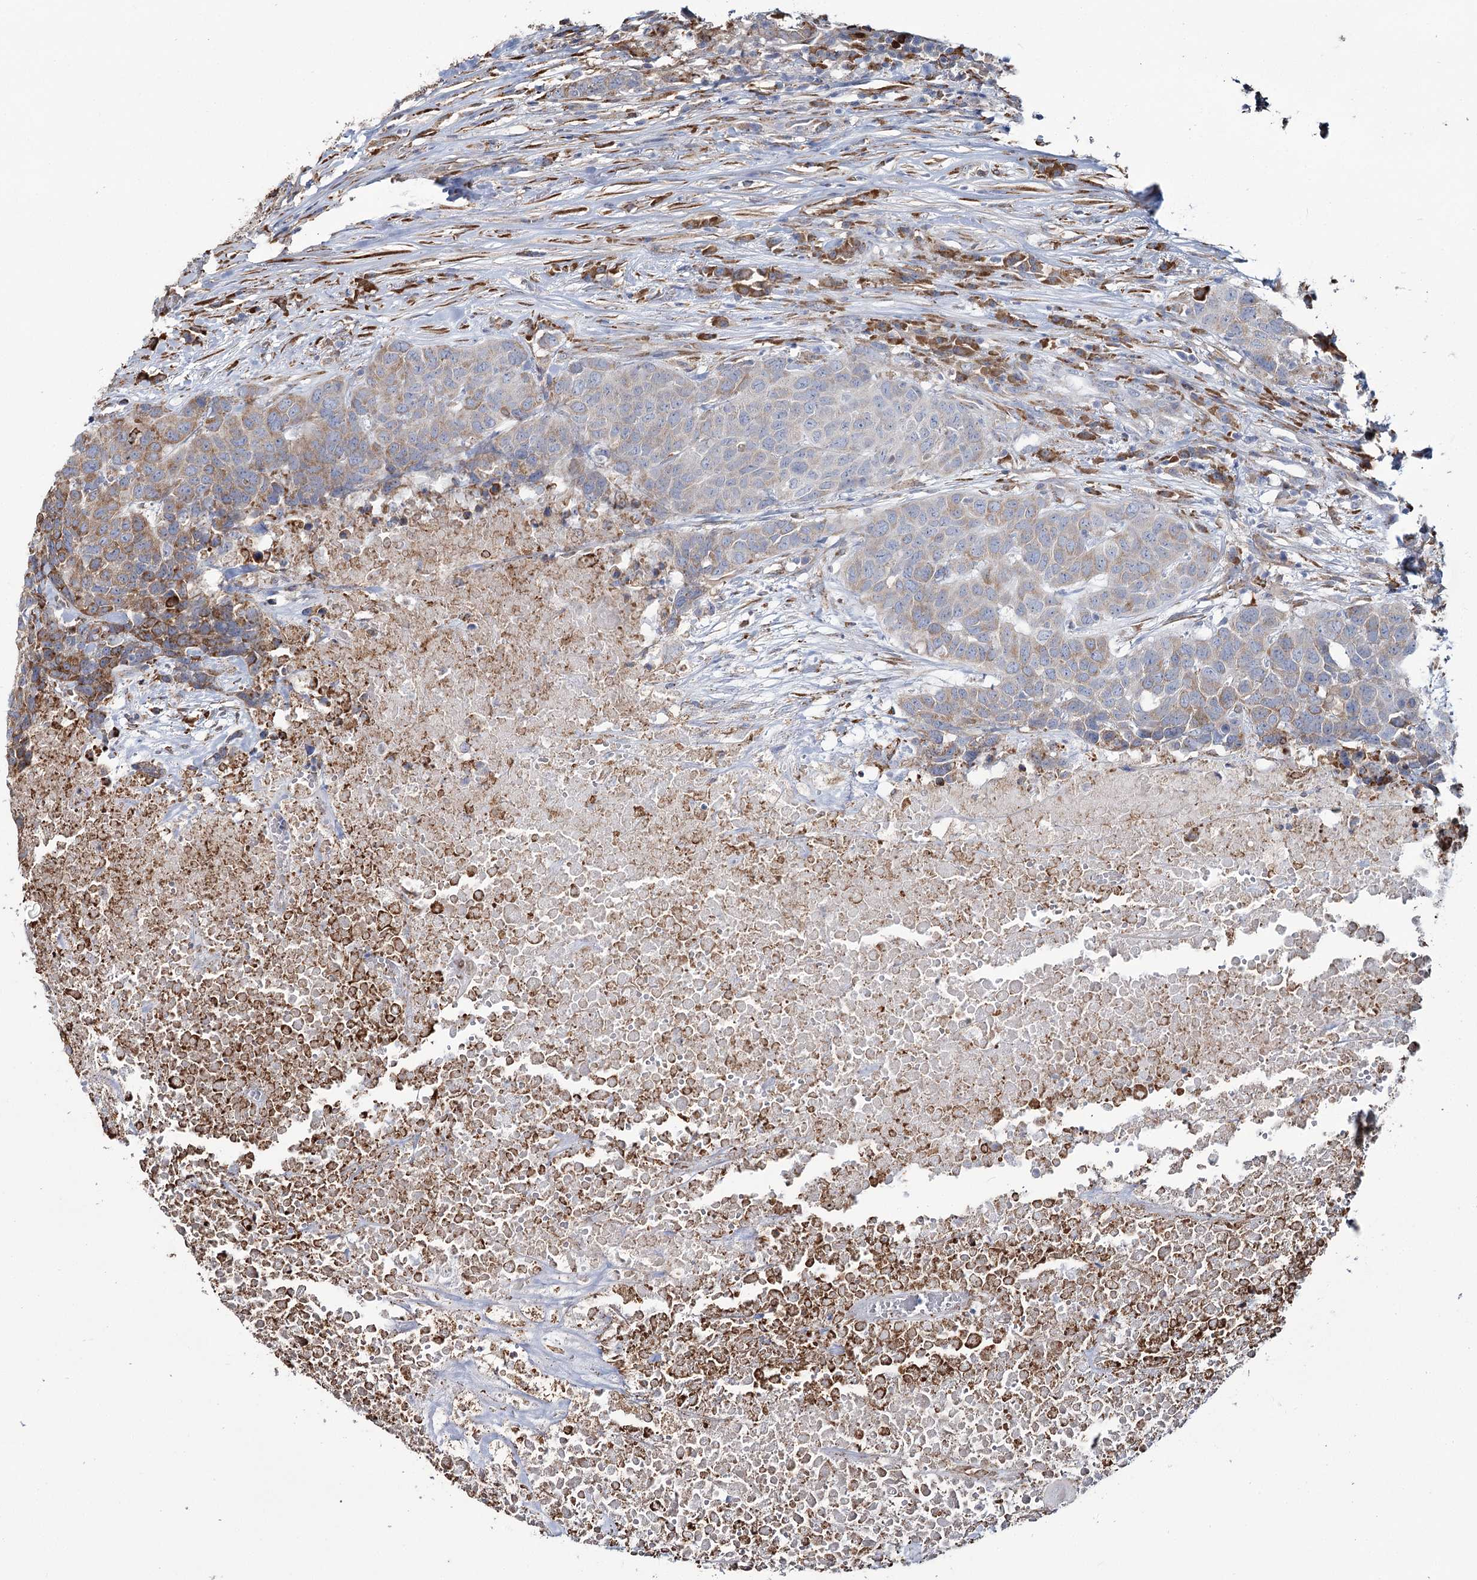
{"staining": {"intensity": "moderate", "quantity": "<25%", "location": "cytoplasmic/membranous"}, "tissue": "head and neck cancer", "cell_type": "Tumor cells", "image_type": "cancer", "snomed": [{"axis": "morphology", "description": "Squamous cell carcinoma, NOS"}, {"axis": "topography", "description": "Head-Neck"}], "caption": "Protein staining exhibits moderate cytoplasmic/membranous staining in approximately <25% of tumor cells in head and neck cancer.", "gene": "ZCCHC9", "patient": {"sex": "male", "age": 66}}